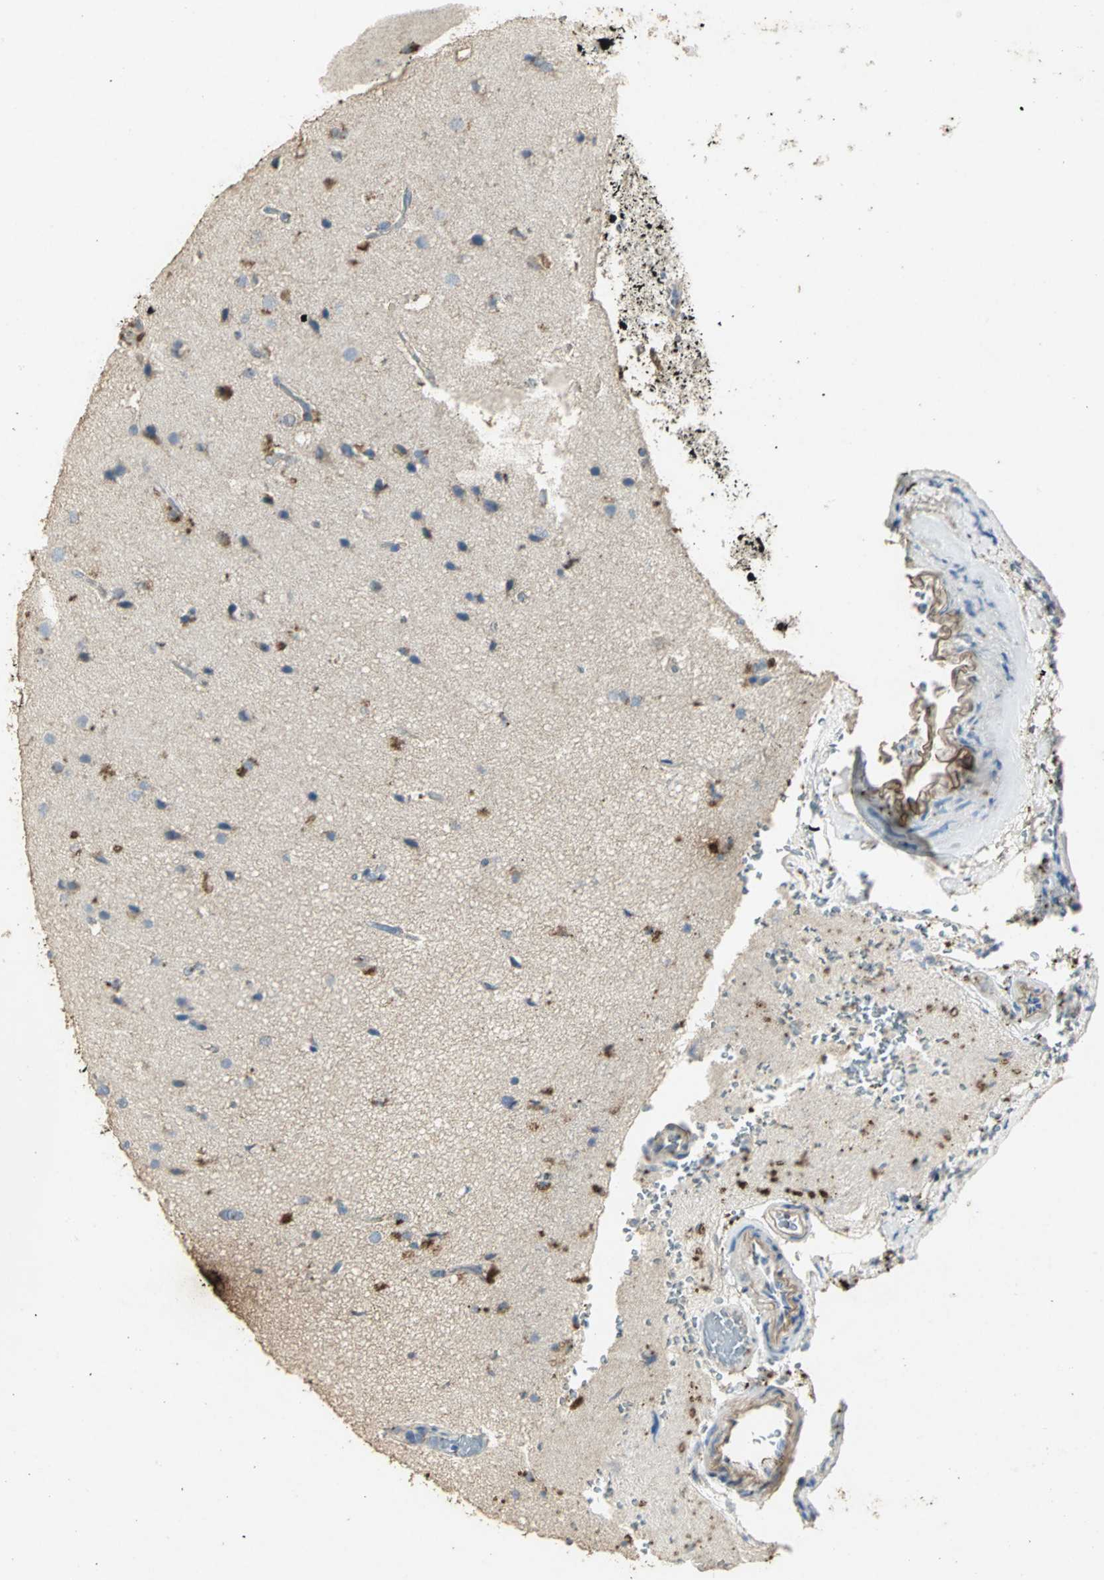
{"staining": {"intensity": "moderate", "quantity": "<25%", "location": "cytoplasmic/membranous"}, "tissue": "glioma", "cell_type": "Tumor cells", "image_type": "cancer", "snomed": [{"axis": "morphology", "description": "Glioma, malignant, Low grade"}, {"axis": "topography", "description": "Cerebral cortex"}], "caption": "Immunohistochemical staining of human malignant glioma (low-grade) exhibits low levels of moderate cytoplasmic/membranous staining in about <25% of tumor cells.", "gene": "ASB9", "patient": {"sex": "female", "age": 47}}